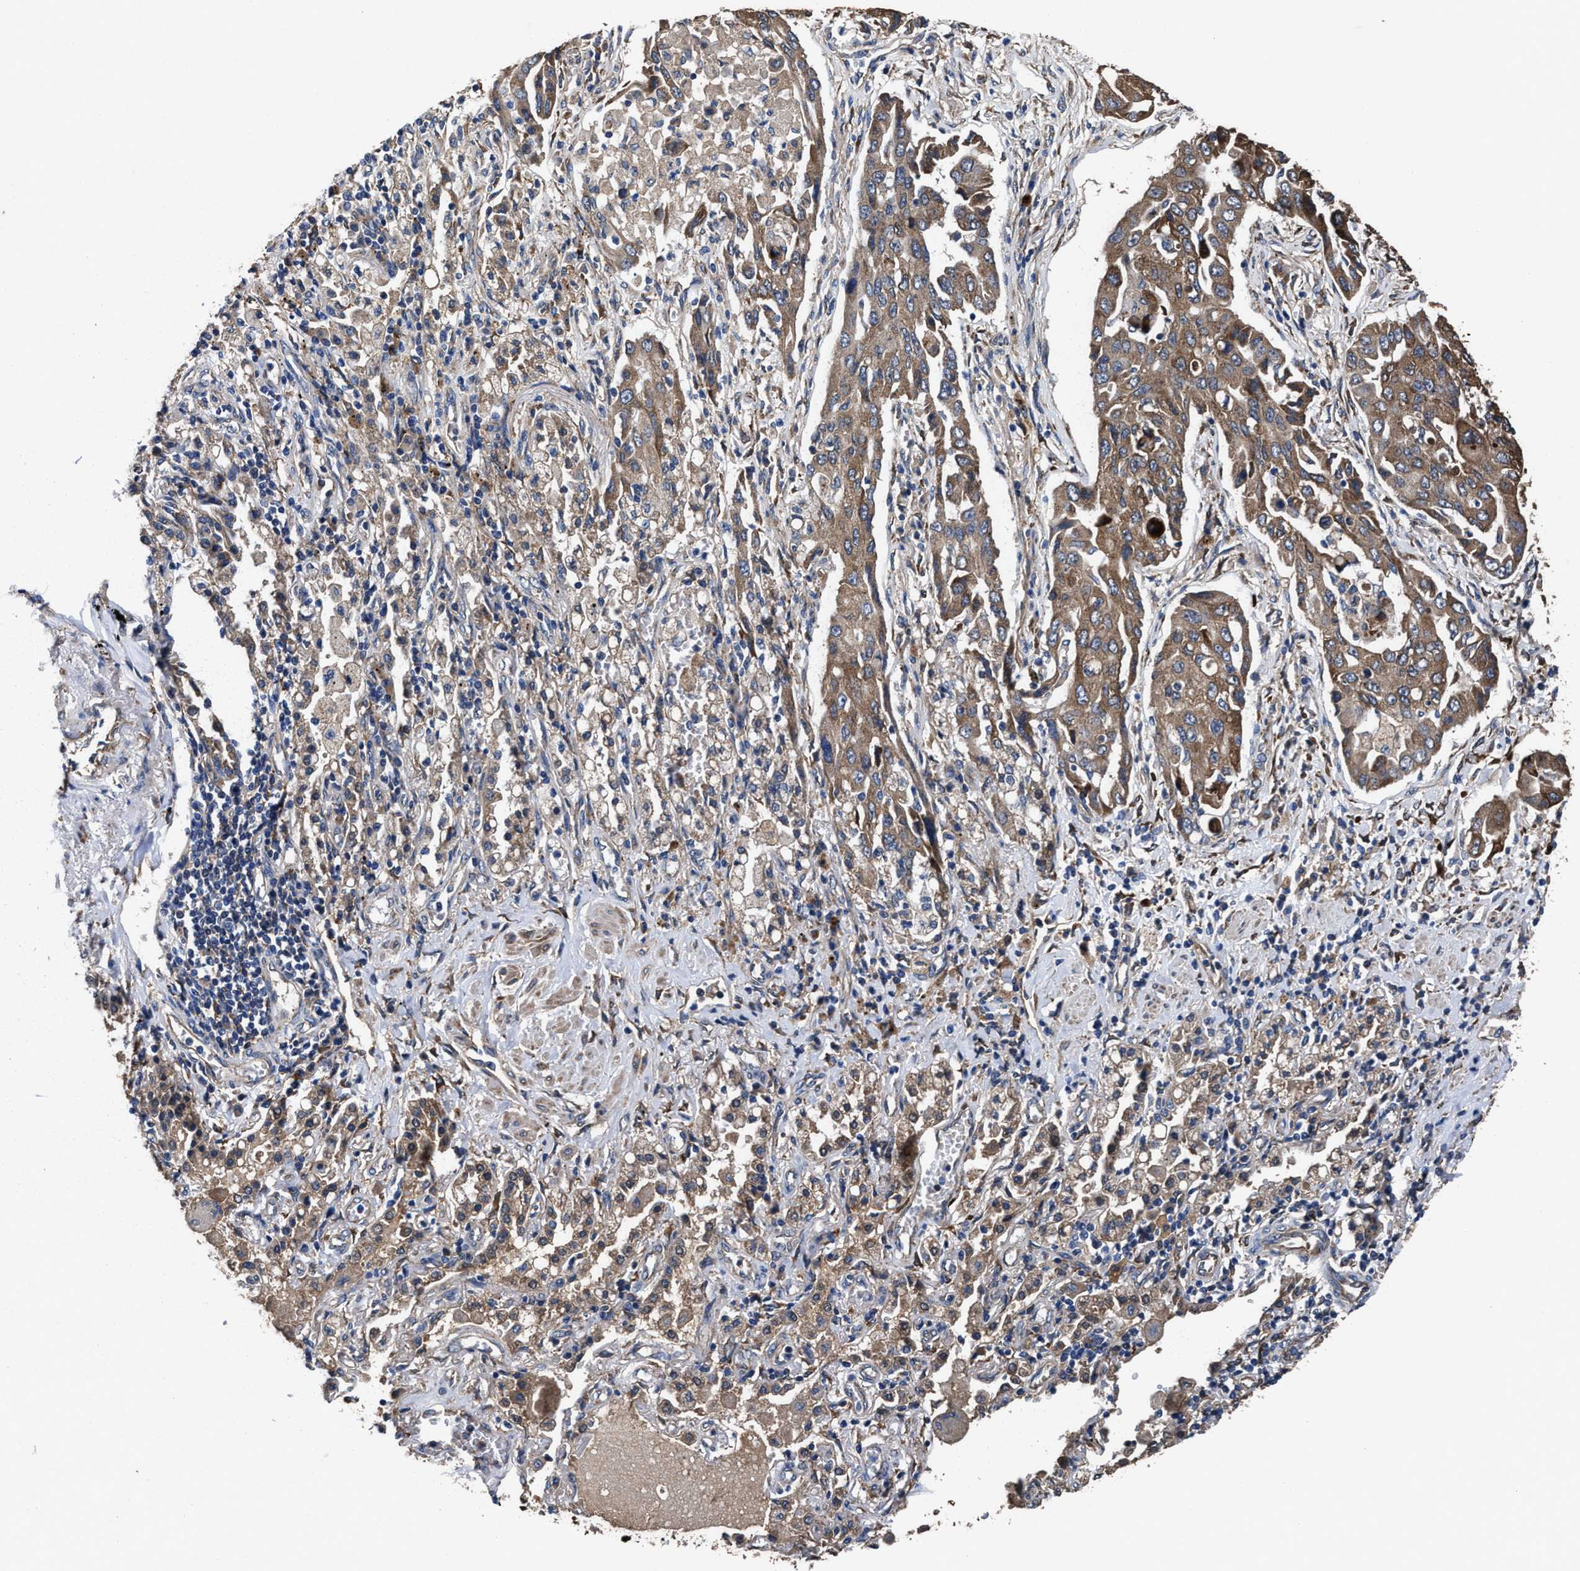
{"staining": {"intensity": "moderate", "quantity": ">75%", "location": "cytoplasmic/membranous"}, "tissue": "lung cancer", "cell_type": "Tumor cells", "image_type": "cancer", "snomed": [{"axis": "morphology", "description": "Adenocarcinoma, NOS"}, {"axis": "topography", "description": "Lung"}], "caption": "About >75% of tumor cells in lung cancer (adenocarcinoma) demonstrate moderate cytoplasmic/membranous protein staining as visualized by brown immunohistochemical staining.", "gene": "IDNK", "patient": {"sex": "female", "age": 65}}